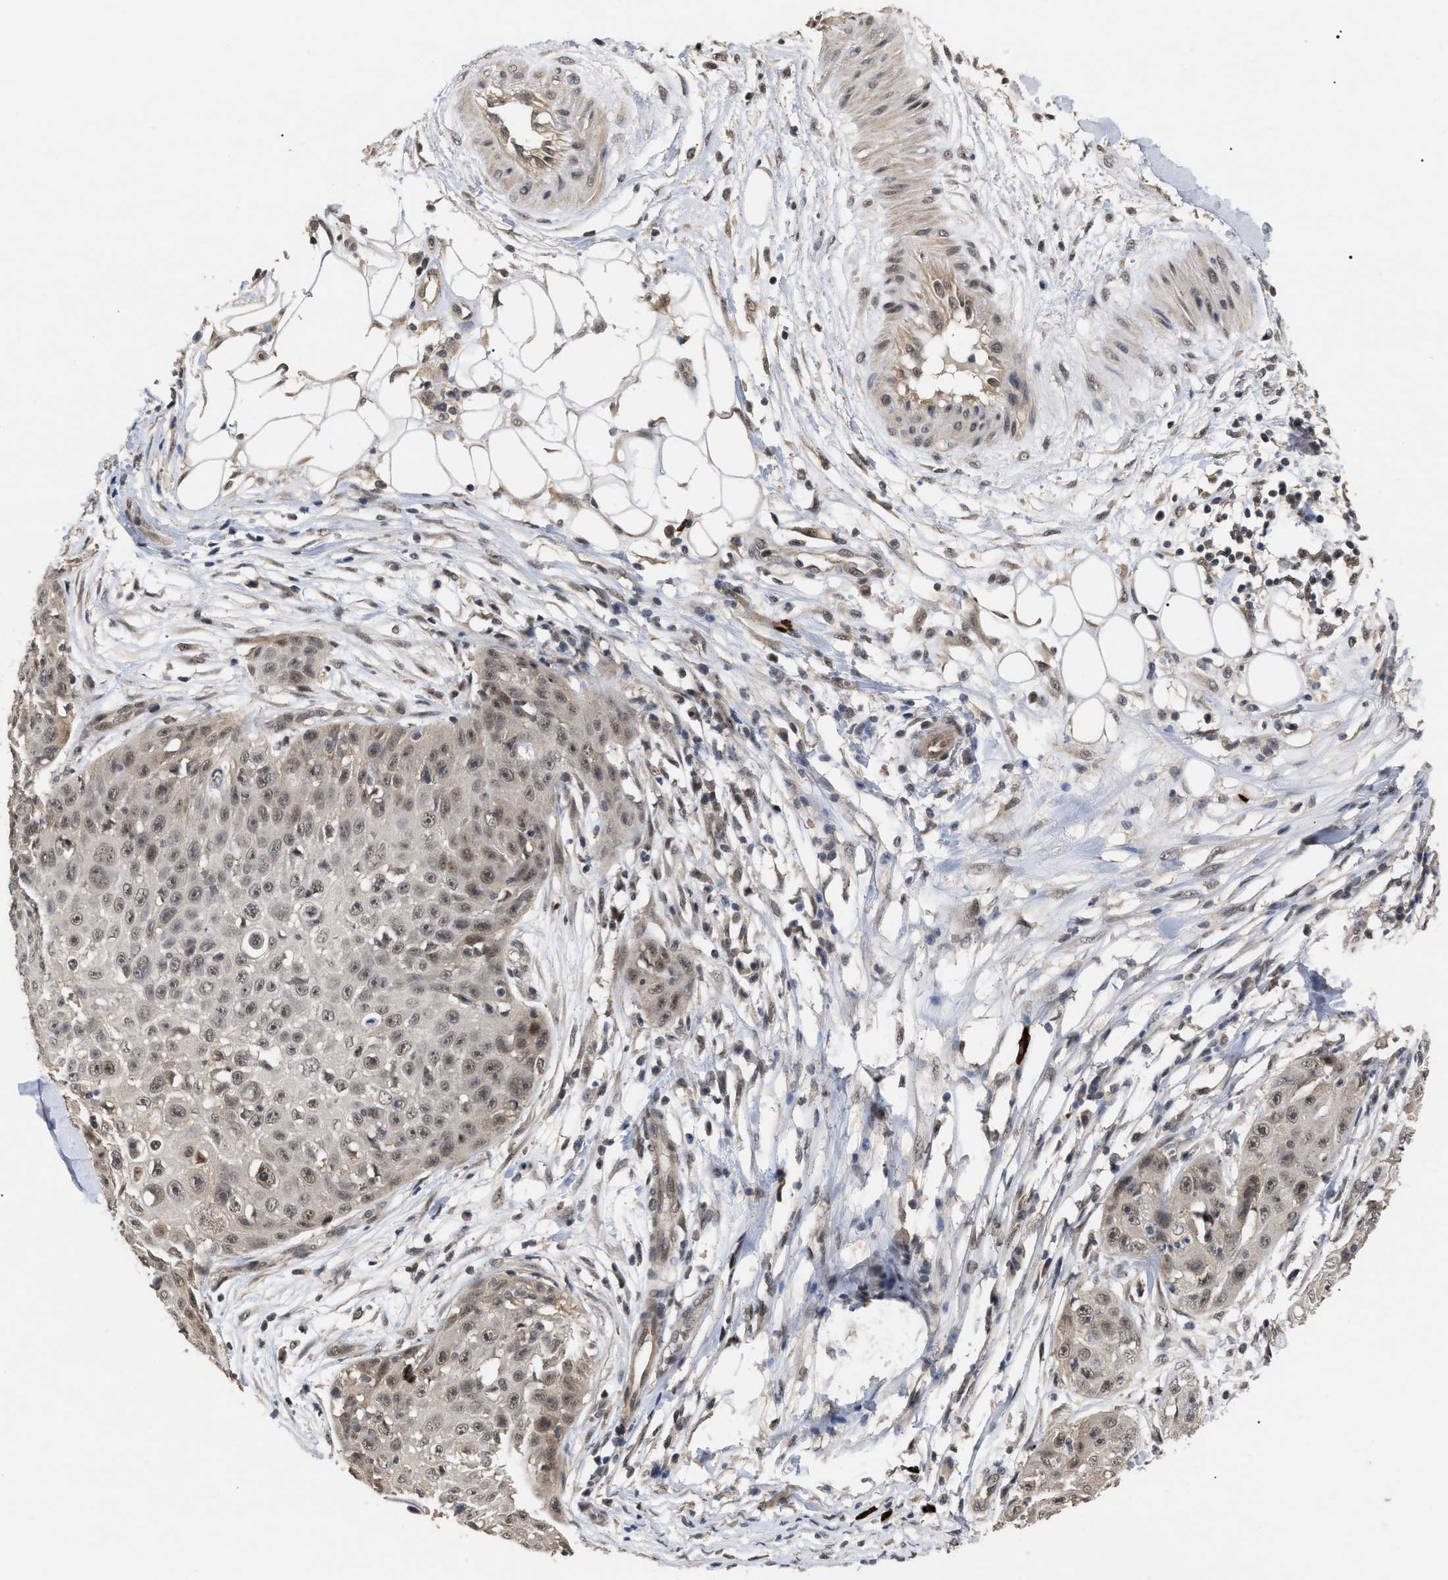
{"staining": {"intensity": "weak", "quantity": ">75%", "location": "nuclear"}, "tissue": "skin cancer", "cell_type": "Tumor cells", "image_type": "cancer", "snomed": [{"axis": "morphology", "description": "Squamous cell carcinoma, NOS"}, {"axis": "topography", "description": "Skin"}], "caption": "The image exhibits a brown stain indicating the presence of a protein in the nuclear of tumor cells in skin cancer (squamous cell carcinoma).", "gene": "JAZF1", "patient": {"sex": "male", "age": 86}}